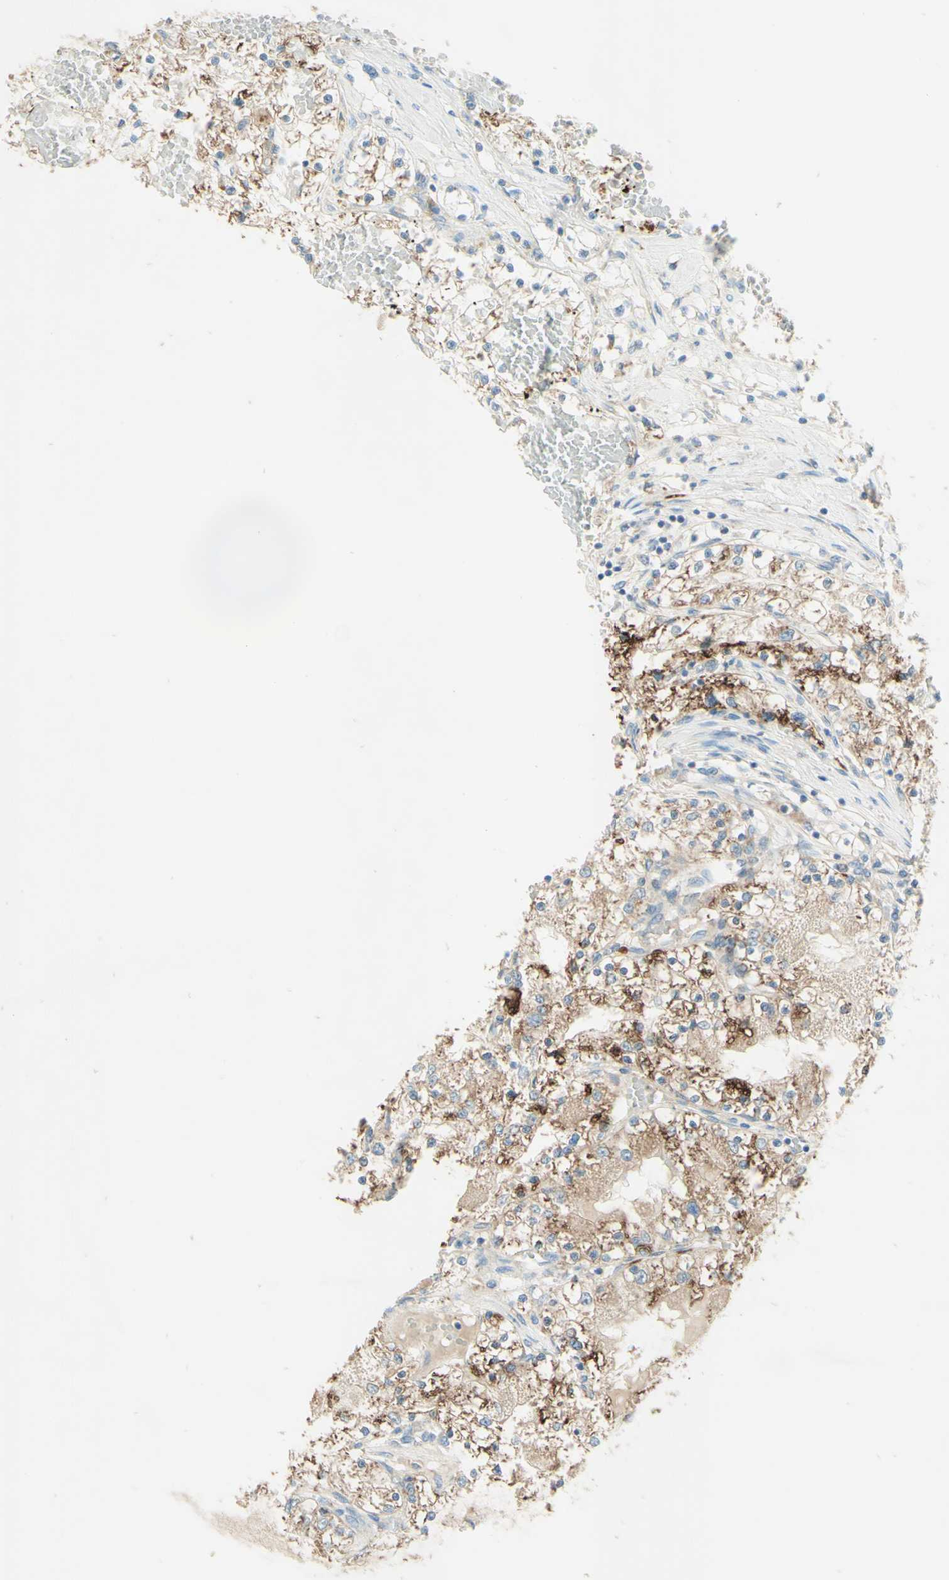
{"staining": {"intensity": "moderate", "quantity": "25%-75%", "location": "cytoplasmic/membranous"}, "tissue": "renal cancer", "cell_type": "Tumor cells", "image_type": "cancer", "snomed": [{"axis": "morphology", "description": "Adenocarcinoma, NOS"}, {"axis": "topography", "description": "Kidney"}], "caption": "Adenocarcinoma (renal) stained for a protein (brown) demonstrates moderate cytoplasmic/membranous positive staining in about 25%-75% of tumor cells.", "gene": "ARMC10", "patient": {"sex": "male", "age": 68}}